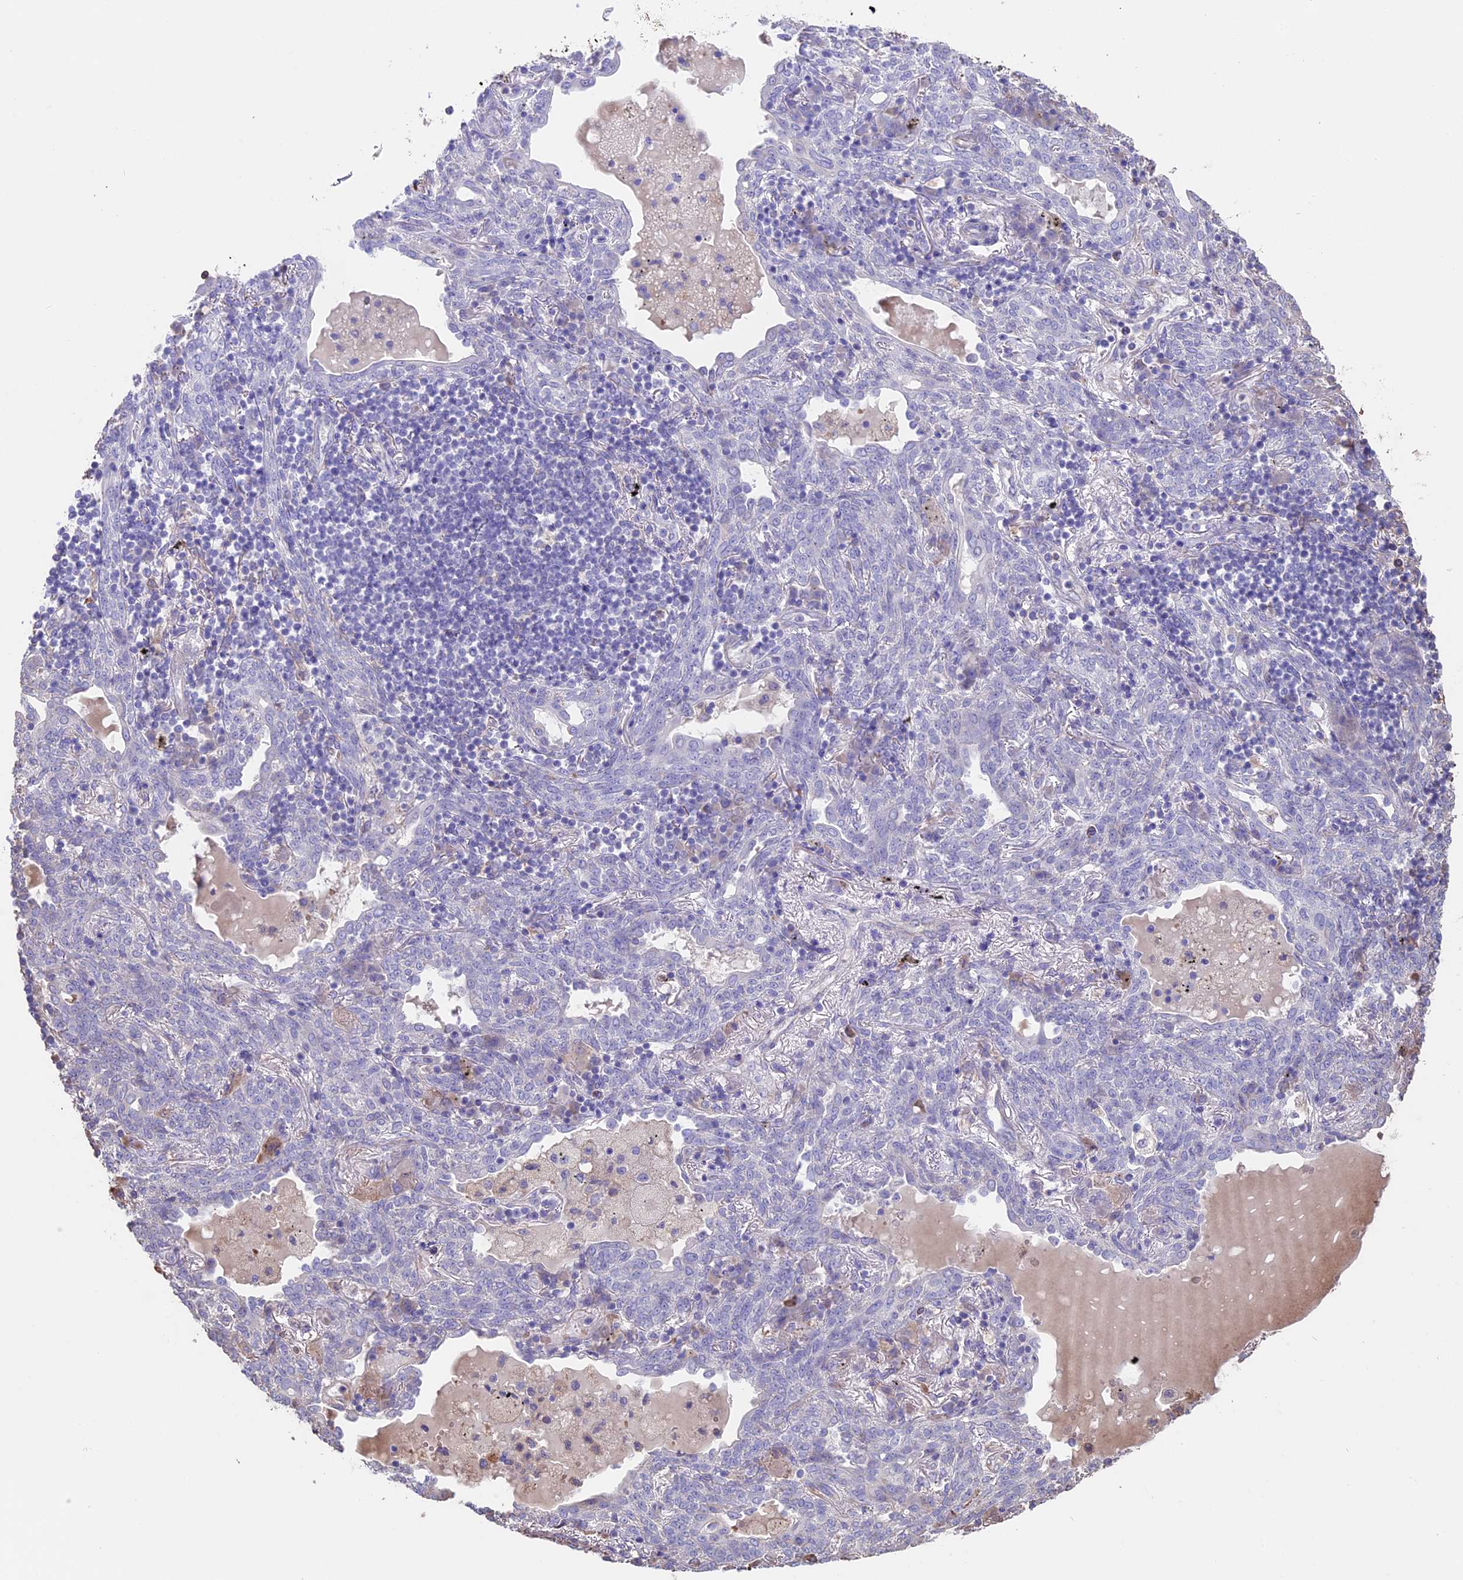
{"staining": {"intensity": "negative", "quantity": "none", "location": "none"}, "tissue": "lung cancer", "cell_type": "Tumor cells", "image_type": "cancer", "snomed": [{"axis": "morphology", "description": "Squamous cell carcinoma, NOS"}, {"axis": "topography", "description": "Lung"}], "caption": "Lung cancer (squamous cell carcinoma) stained for a protein using immunohistochemistry (IHC) reveals no expression tumor cells.", "gene": "SEH1L", "patient": {"sex": "female", "age": 70}}